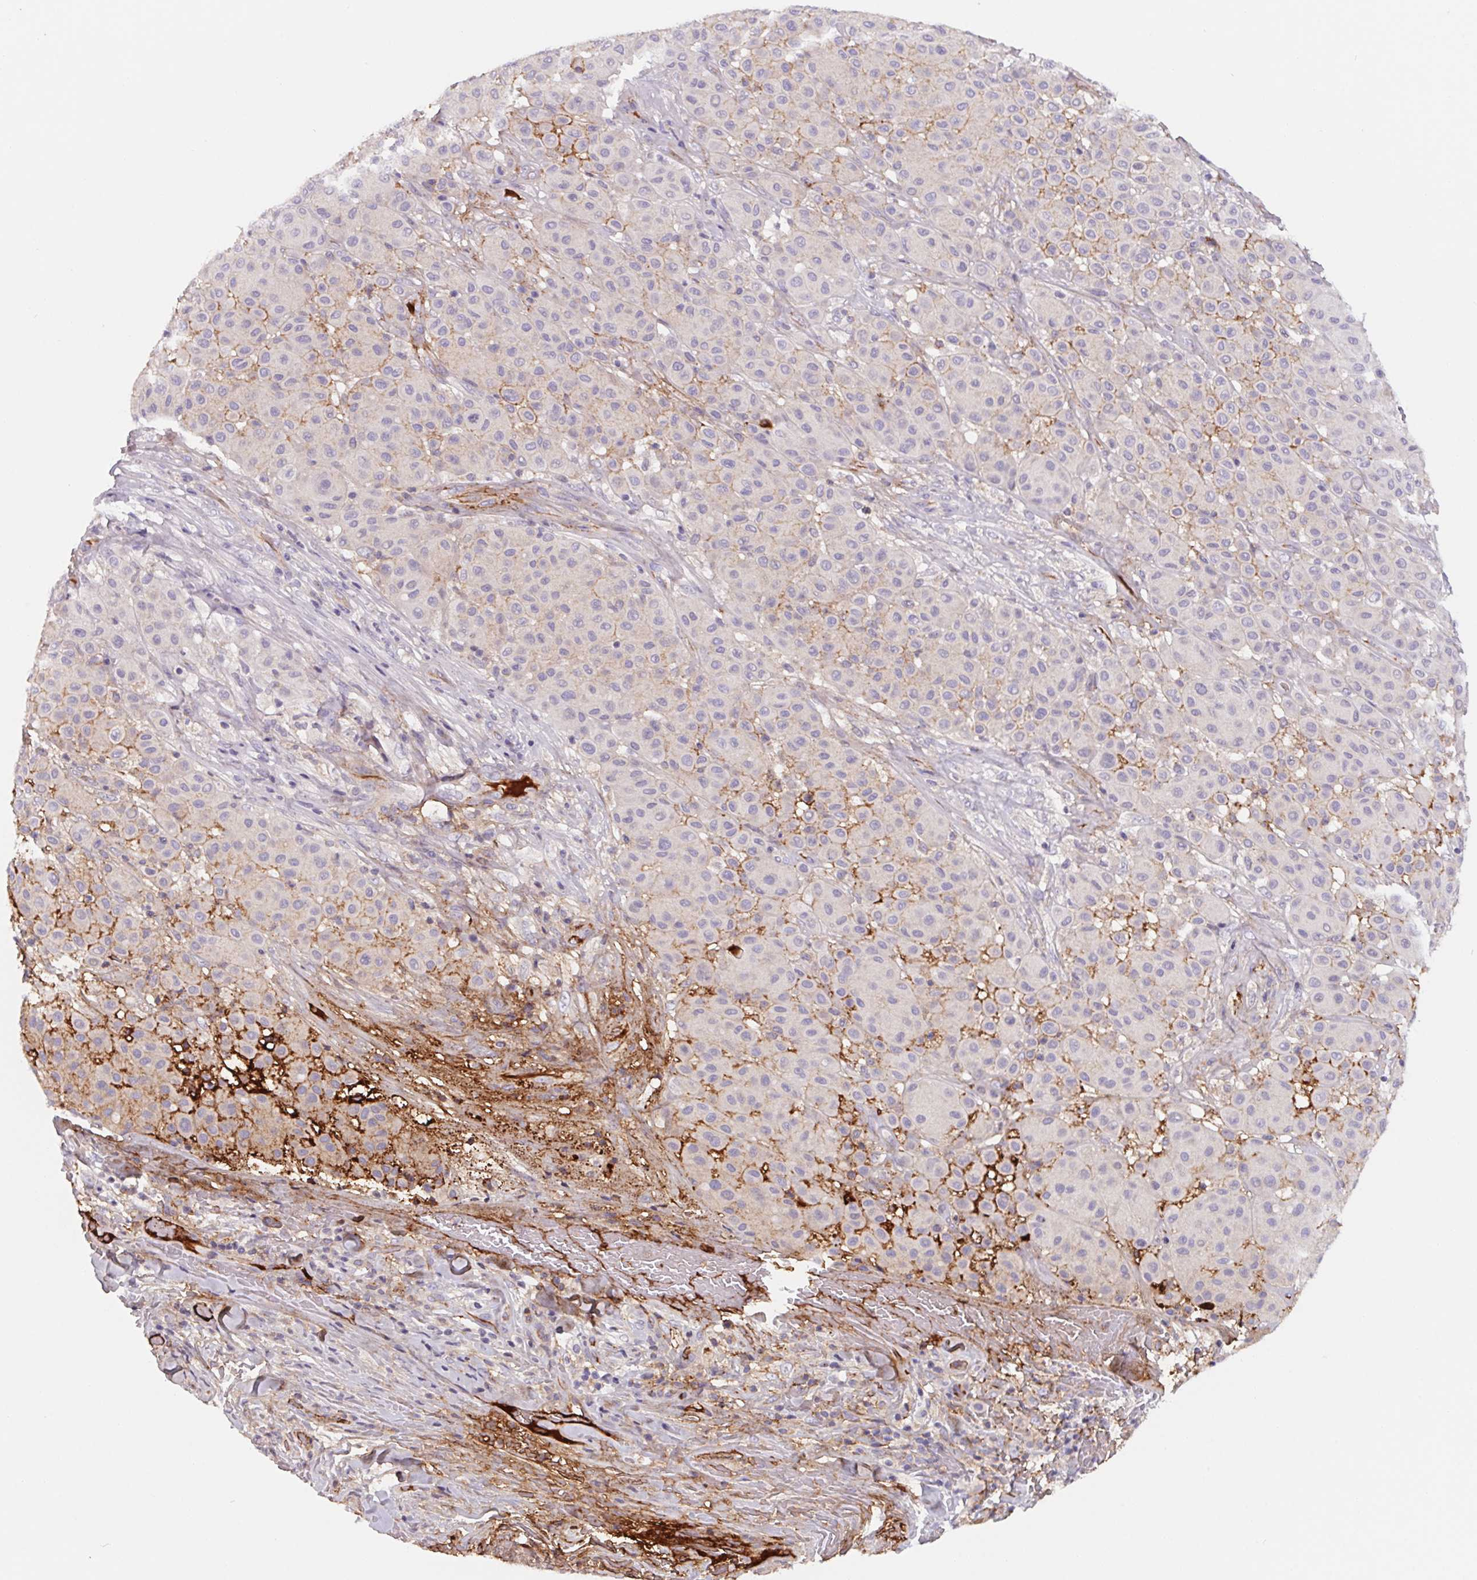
{"staining": {"intensity": "negative", "quantity": "none", "location": "none"}, "tissue": "melanoma", "cell_type": "Tumor cells", "image_type": "cancer", "snomed": [{"axis": "morphology", "description": "Malignant melanoma, Metastatic site"}, {"axis": "topography", "description": "Smooth muscle"}], "caption": "IHC micrograph of human melanoma stained for a protein (brown), which displays no expression in tumor cells. The staining is performed using DAB brown chromogen with nuclei counter-stained in using hematoxylin.", "gene": "LPA", "patient": {"sex": "male", "age": 41}}